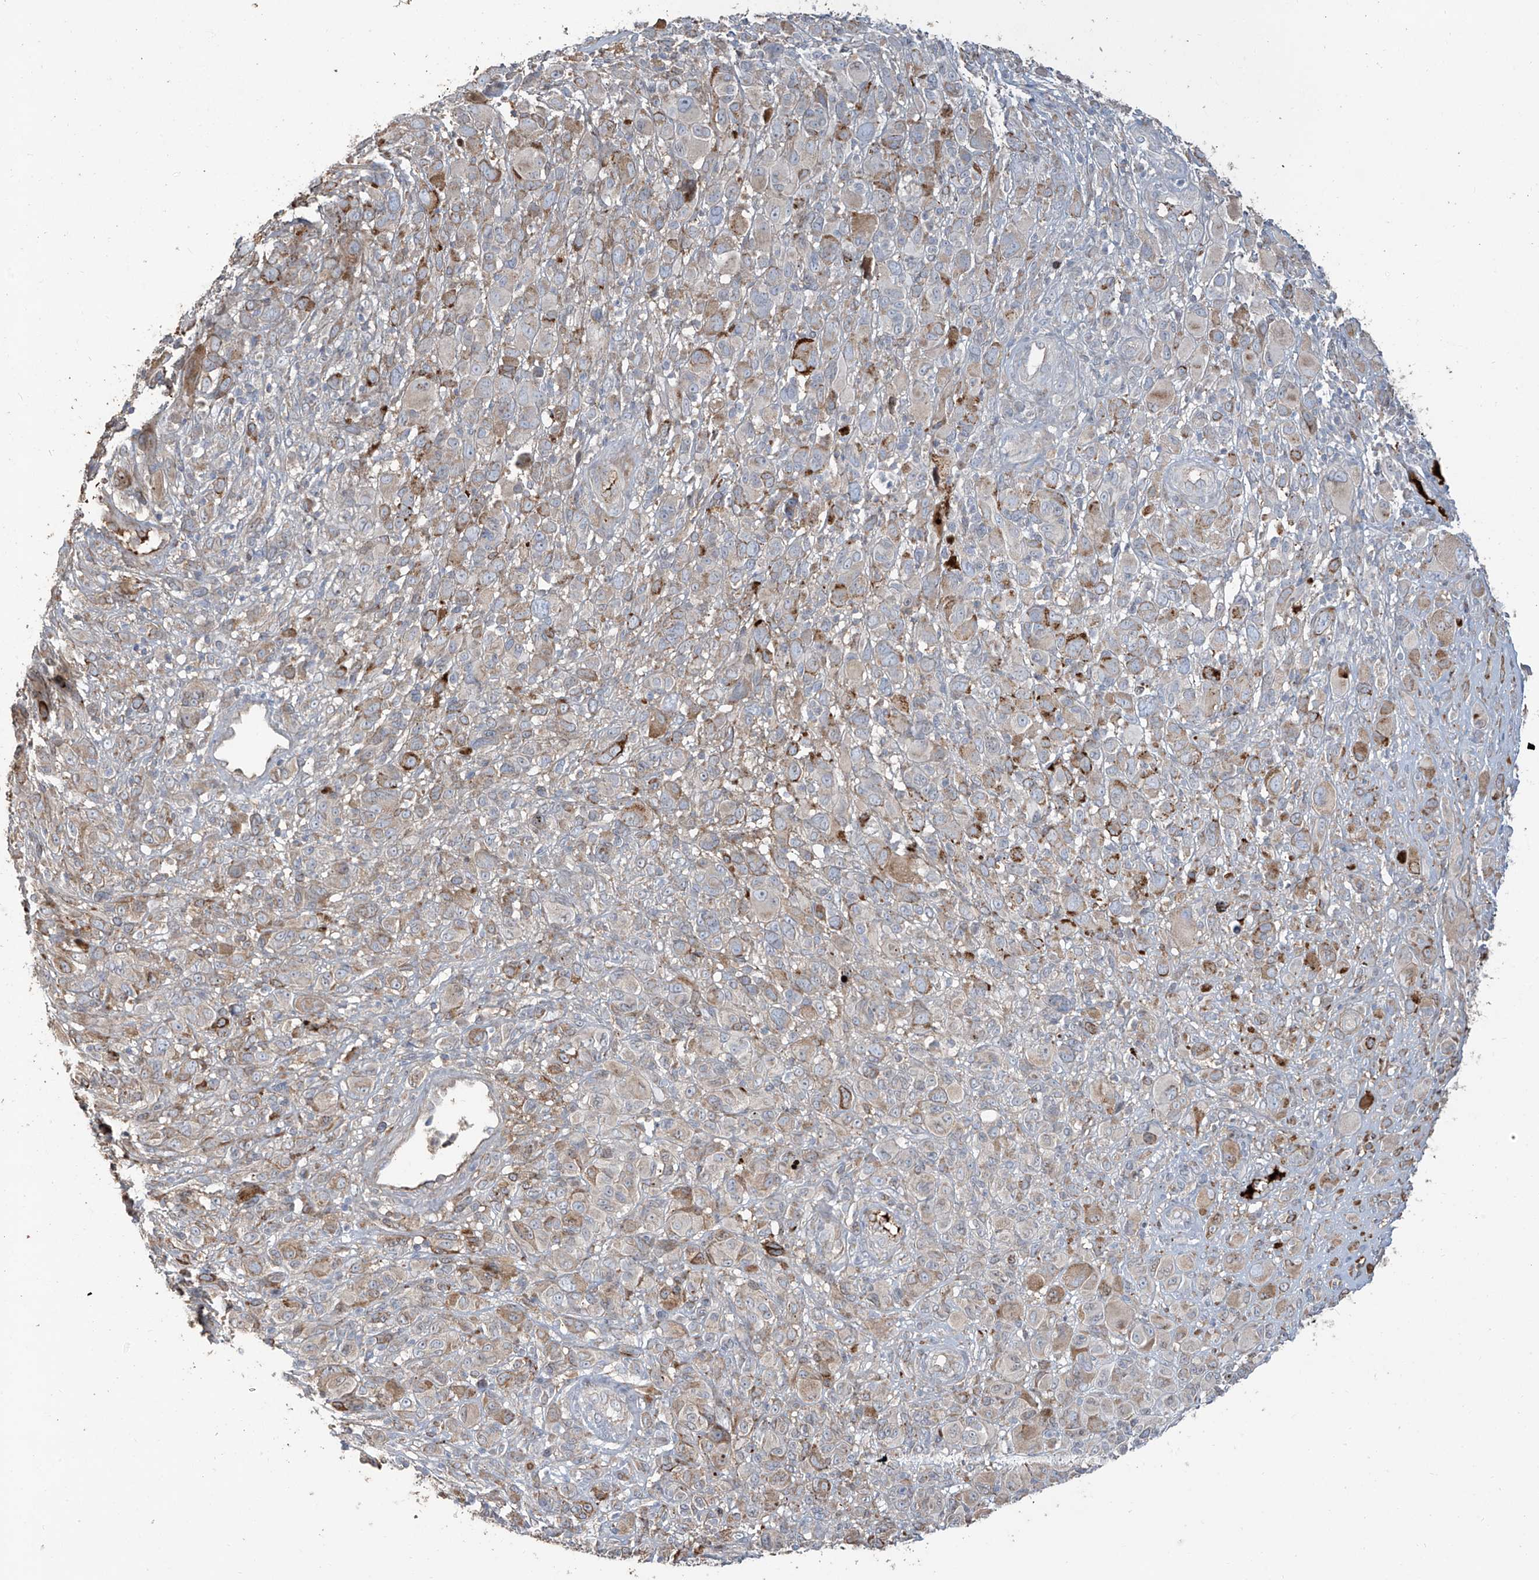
{"staining": {"intensity": "weak", "quantity": "25%-75%", "location": "cytoplasmic/membranous"}, "tissue": "melanoma", "cell_type": "Tumor cells", "image_type": "cancer", "snomed": [{"axis": "morphology", "description": "Malignant melanoma, NOS"}, {"axis": "topography", "description": "Skin of trunk"}], "caption": "A brown stain shows weak cytoplasmic/membranous positivity of a protein in human melanoma tumor cells. The protein is shown in brown color, while the nuclei are stained blue.", "gene": "ABTB1", "patient": {"sex": "male", "age": 71}}